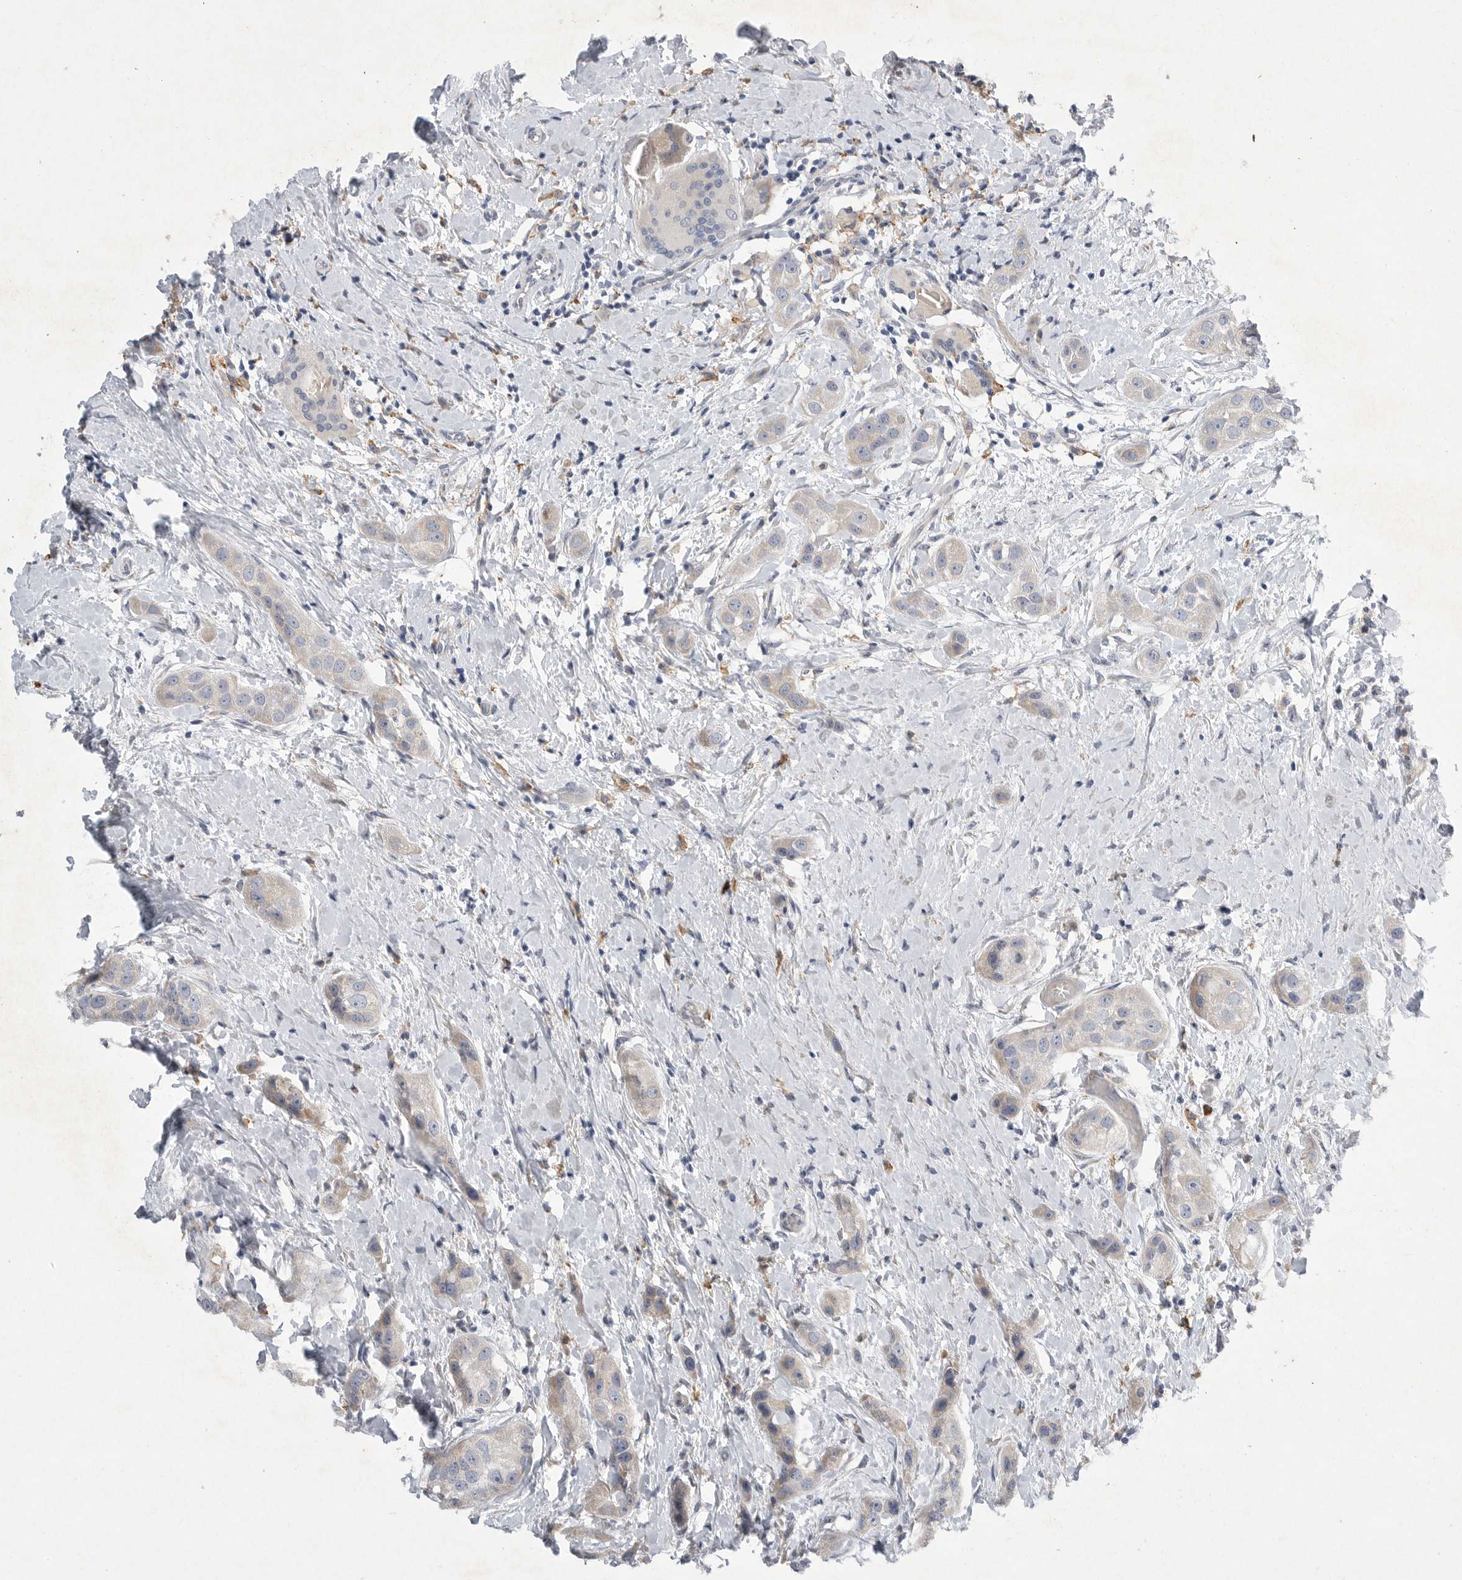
{"staining": {"intensity": "negative", "quantity": "none", "location": "none"}, "tissue": "head and neck cancer", "cell_type": "Tumor cells", "image_type": "cancer", "snomed": [{"axis": "morphology", "description": "Normal tissue, NOS"}, {"axis": "morphology", "description": "Squamous cell carcinoma, NOS"}, {"axis": "topography", "description": "Skeletal muscle"}, {"axis": "topography", "description": "Head-Neck"}], "caption": "This is an immunohistochemistry micrograph of head and neck cancer (squamous cell carcinoma). There is no expression in tumor cells.", "gene": "EDEM3", "patient": {"sex": "male", "age": 51}}